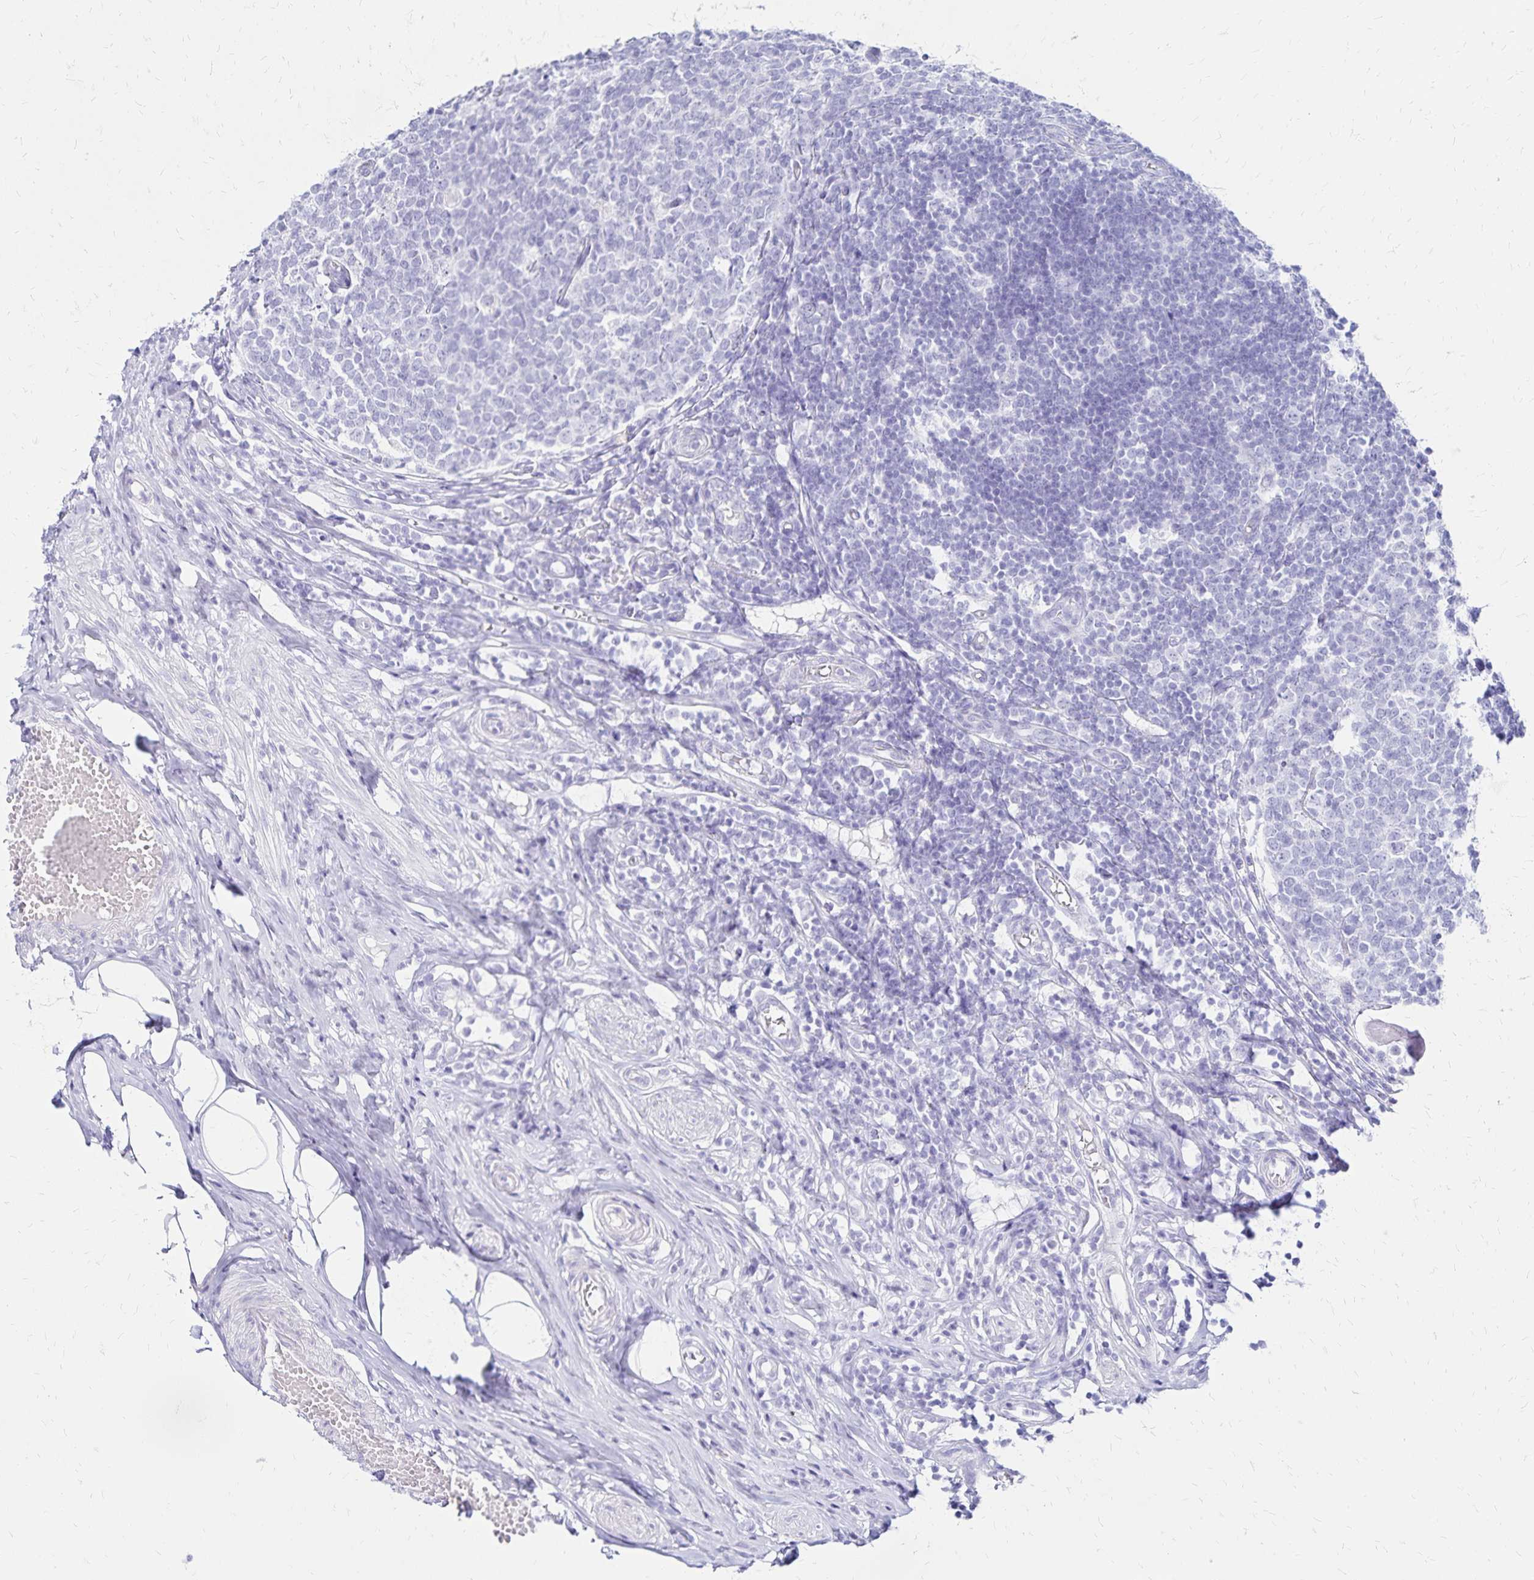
{"staining": {"intensity": "negative", "quantity": "none", "location": "none"}, "tissue": "appendix", "cell_type": "Glandular cells", "image_type": "normal", "snomed": [{"axis": "morphology", "description": "Normal tissue, NOS"}, {"axis": "topography", "description": "Appendix"}], "caption": "Glandular cells are negative for protein expression in normal human appendix. The staining is performed using DAB brown chromogen with nuclei counter-stained in using hematoxylin.", "gene": "LIN28B", "patient": {"sex": "male", "age": 18}}